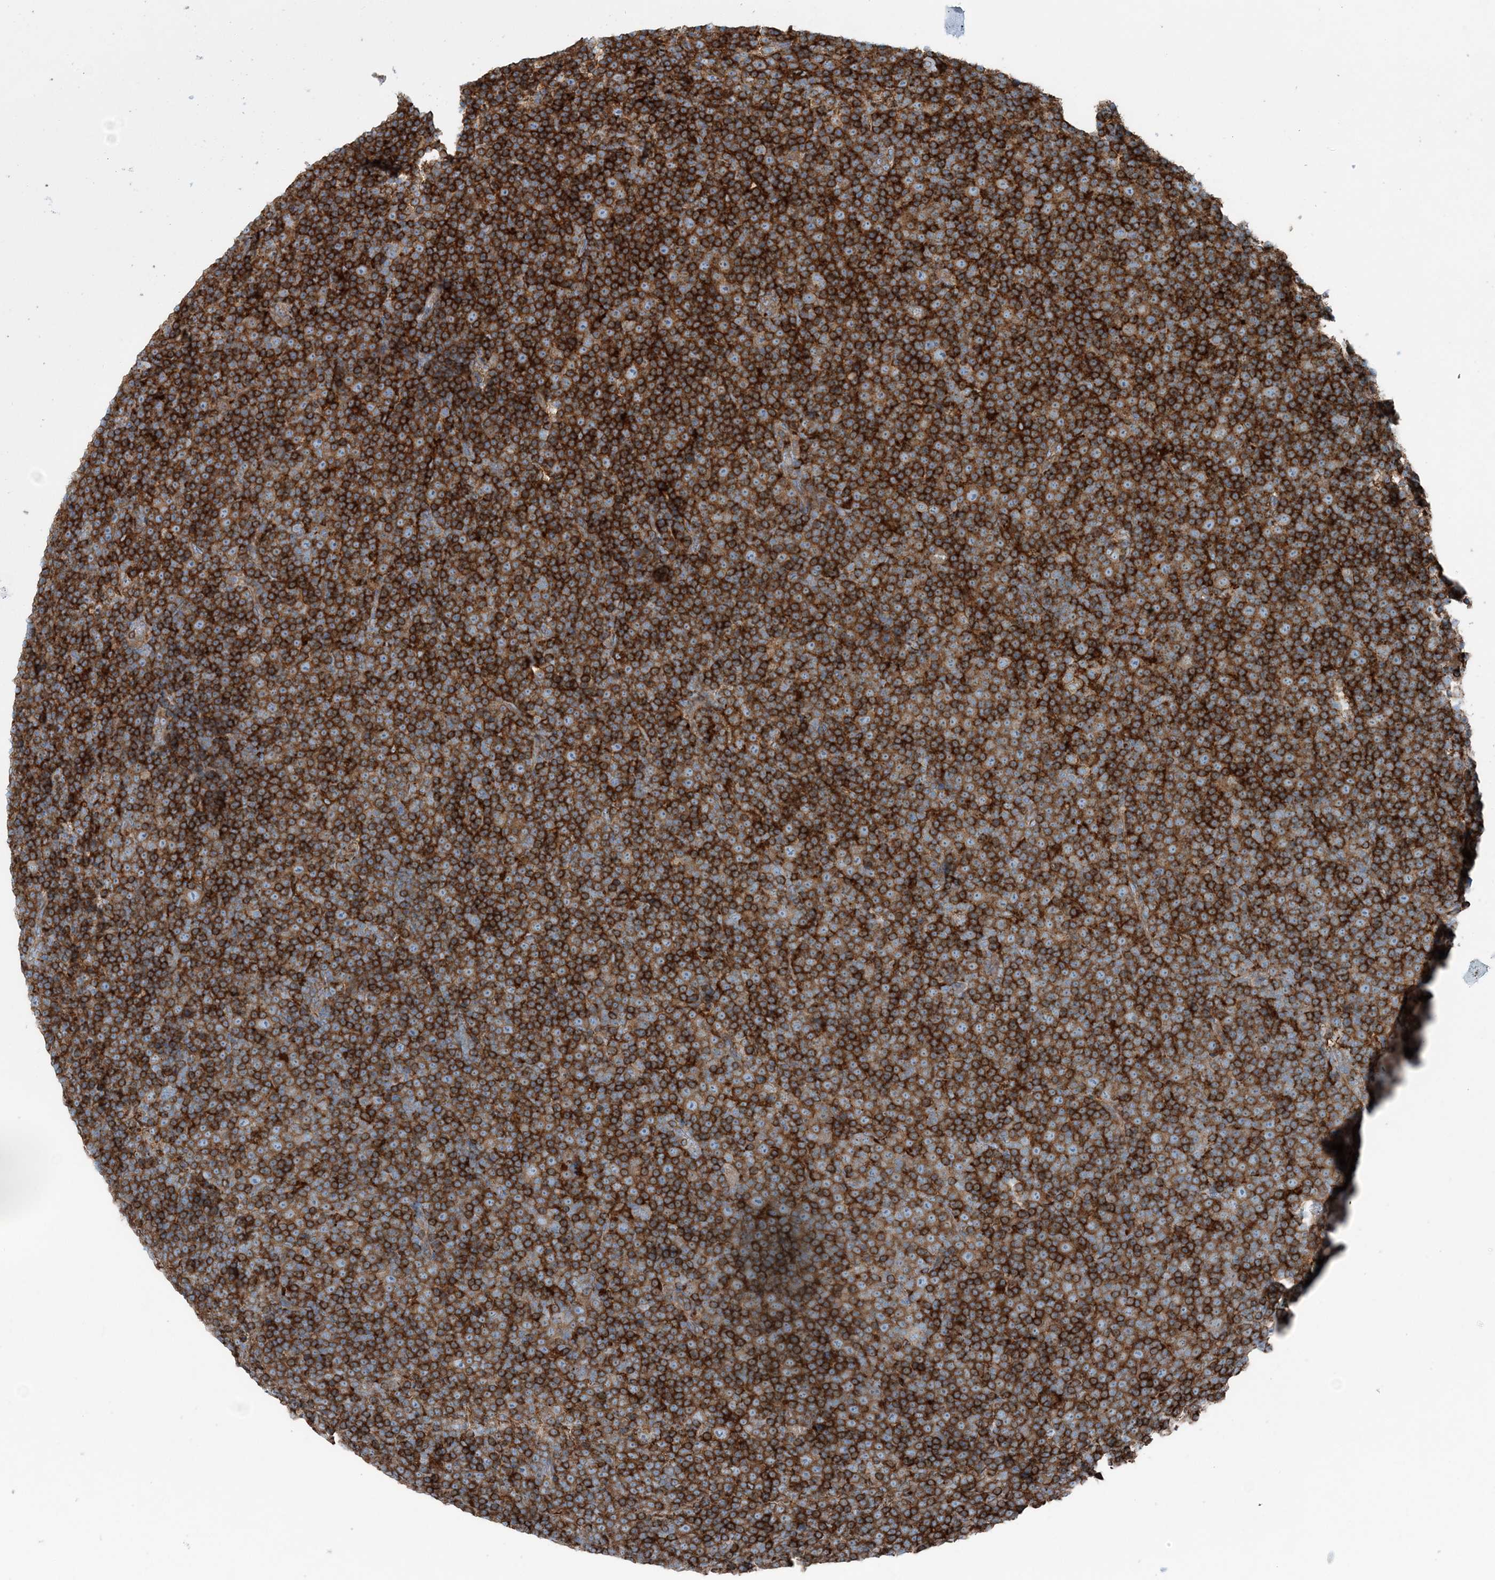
{"staining": {"intensity": "strong", "quantity": ">75%", "location": "cytoplasmic/membranous"}, "tissue": "lymphoma", "cell_type": "Tumor cells", "image_type": "cancer", "snomed": [{"axis": "morphology", "description": "Malignant lymphoma, non-Hodgkin's type, Low grade"}, {"axis": "topography", "description": "Lymph node"}], "caption": "Protein positivity by IHC shows strong cytoplasmic/membranous staining in about >75% of tumor cells in low-grade malignant lymphoma, non-Hodgkin's type. (DAB IHC with brightfield microscopy, high magnification).", "gene": "SNX2", "patient": {"sex": "female", "age": 67}}